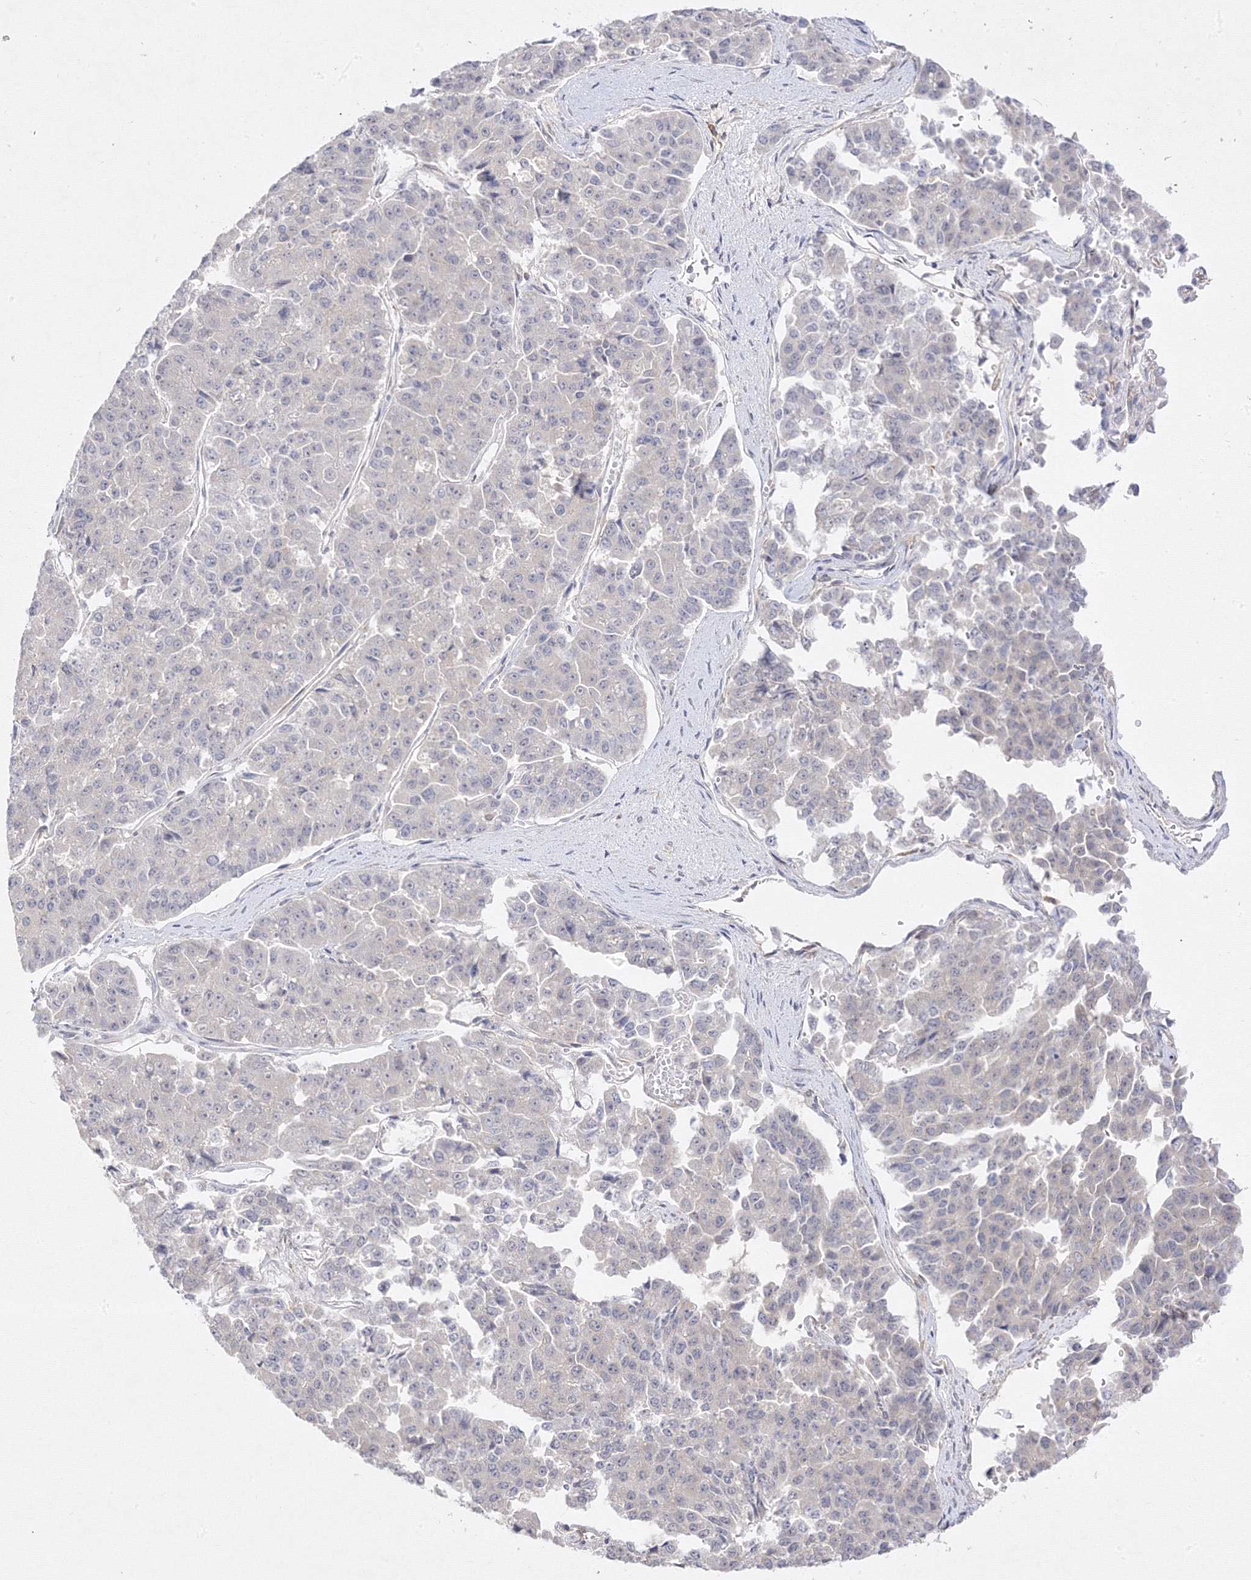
{"staining": {"intensity": "negative", "quantity": "none", "location": "none"}, "tissue": "pancreatic cancer", "cell_type": "Tumor cells", "image_type": "cancer", "snomed": [{"axis": "morphology", "description": "Adenocarcinoma, NOS"}, {"axis": "topography", "description": "Pancreas"}], "caption": "The micrograph shows no significant staining in tumor cells of pancreatic cancer.", "gene": "C2CD2", "patient": {"sex": "male", "age": 50}}